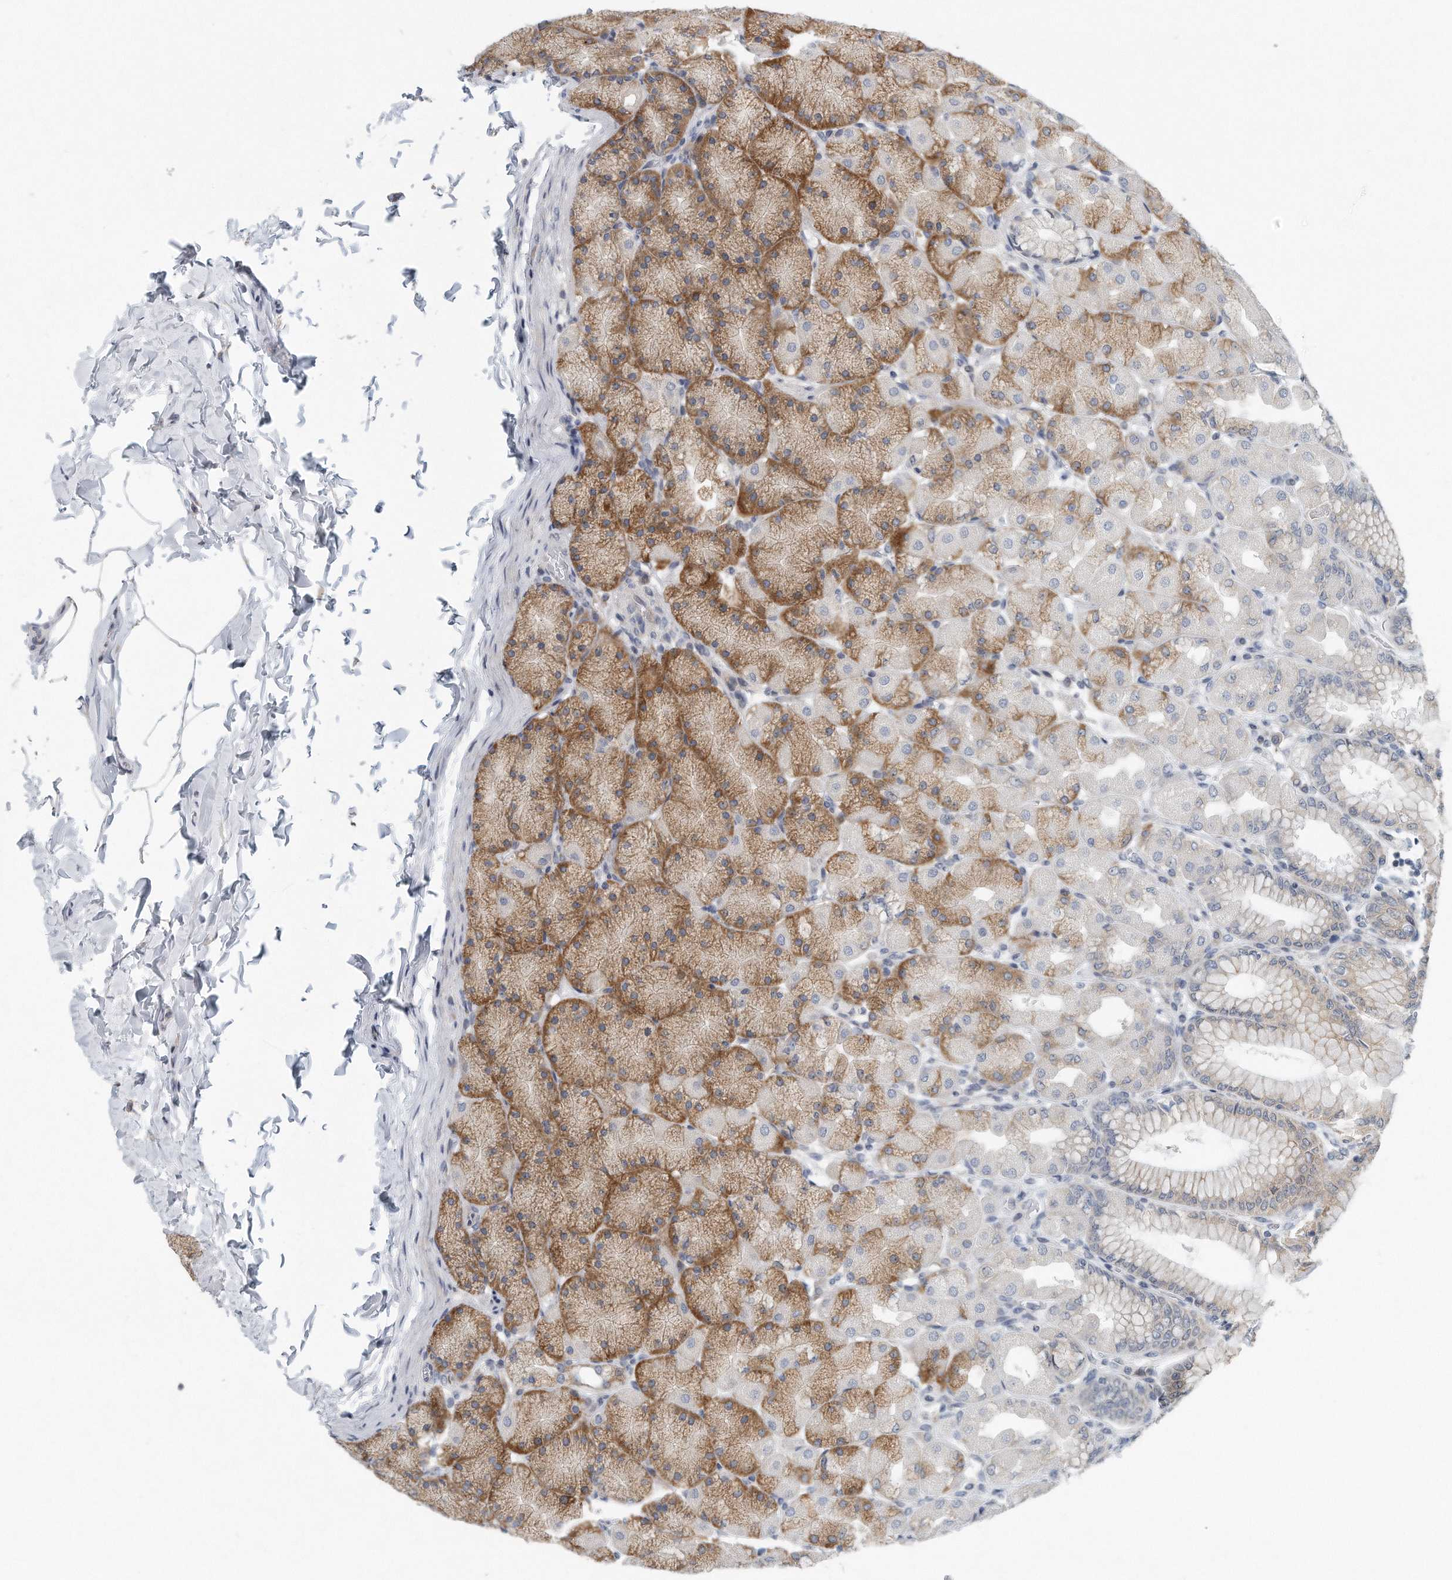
{"staining": {"intensity": "strong", "quantity": "25%-75%", "location": "cytoplasmic/membranous"}, "tissue": "stomach", "cell_type": "Glandular cells", "image_type": "normal", "snomed": [{"axis": "morphology", "description": "Normal tissue, NOS"}, {"axis": "topography", "description": "Stomach, upper"}], "caption": "A photomicrograph of stomach stained for a protein exhibits strong cytoplasmic/membranous brown staining in glandular cells. The staining is performed using DAB (3,3'-diaminobenzidine) brown chromogen to label protein expression. The nuclei are counter-stained blue using hematoxylin.", "gene": "VLDLR", "patient": {"sex": "female", "age": 56}}